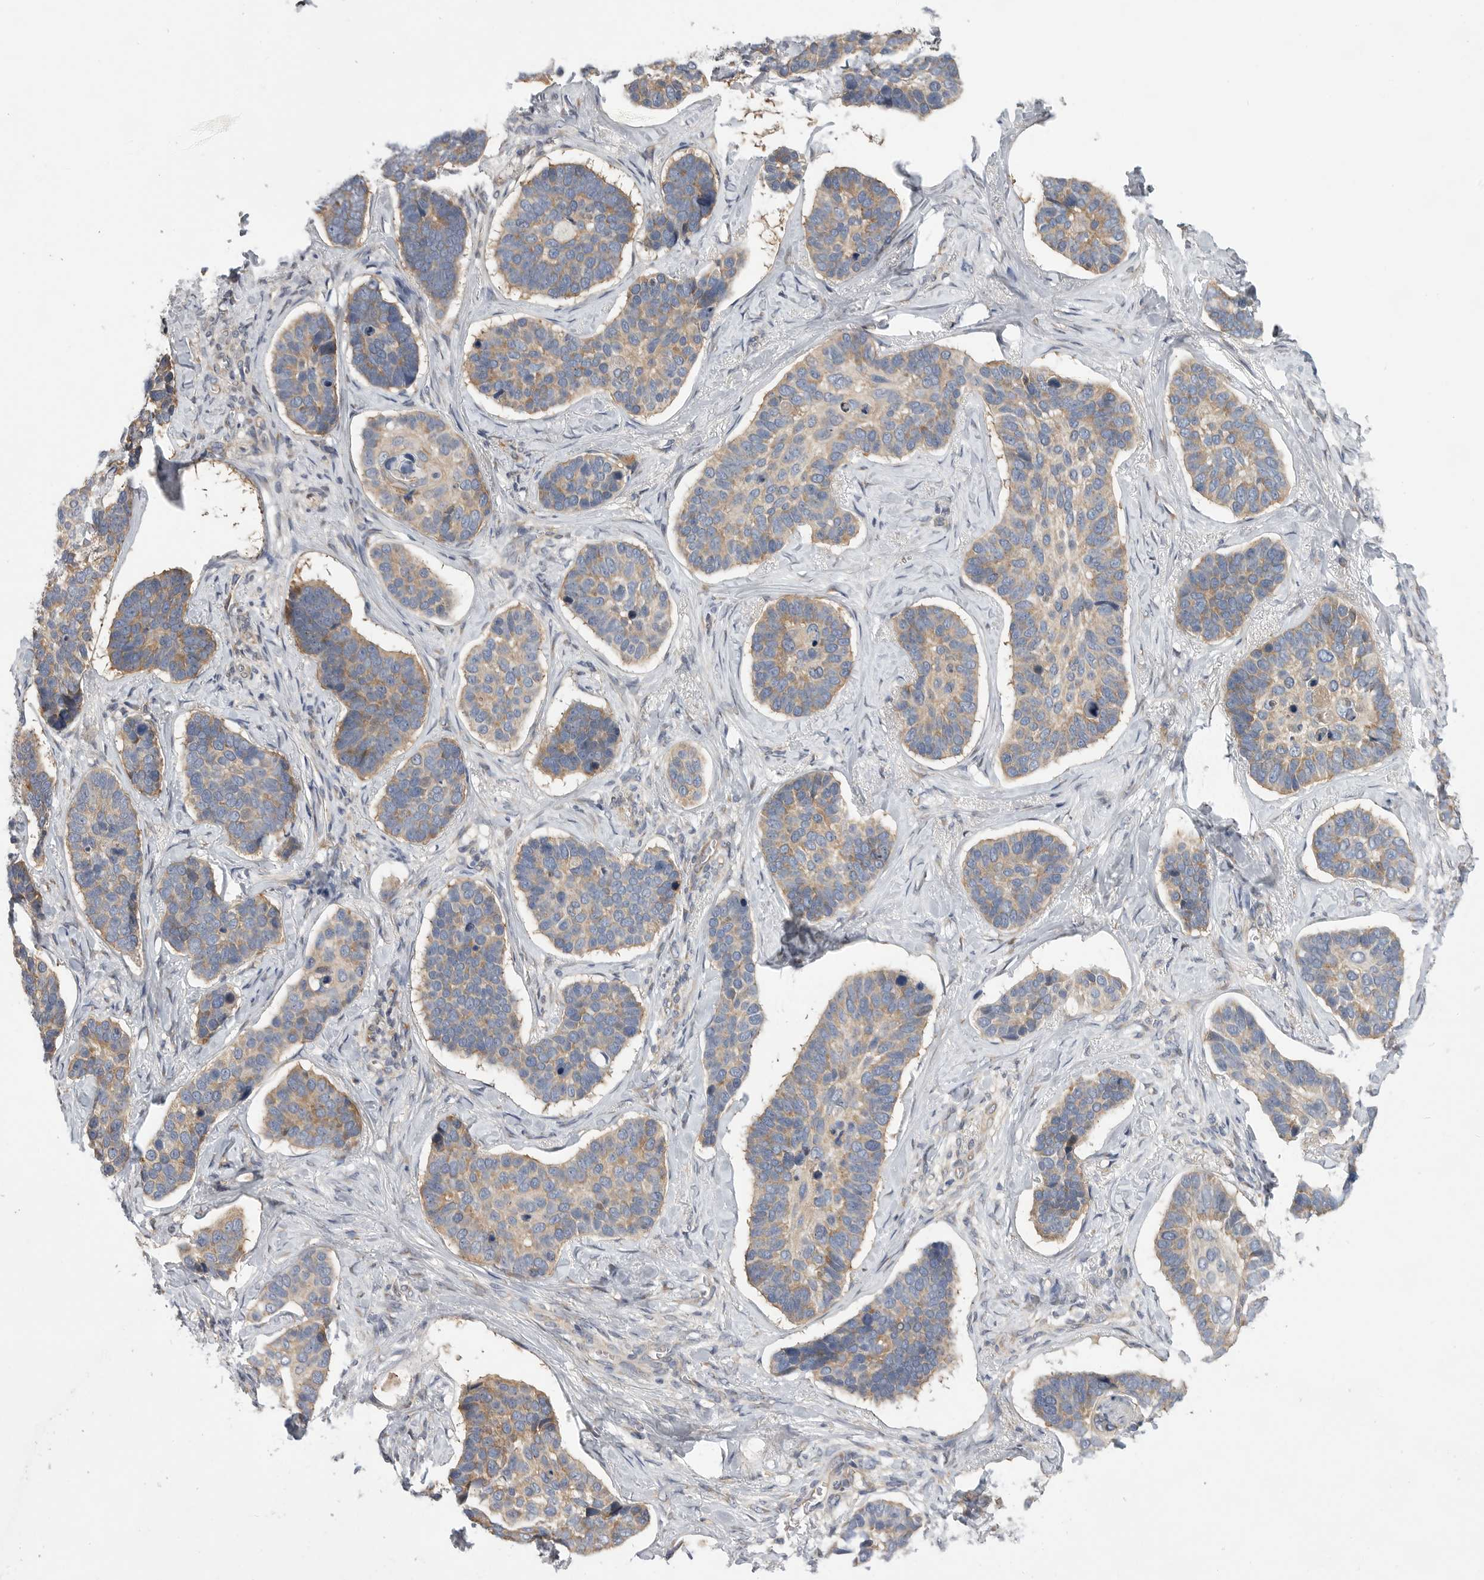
{"staining": {"intensity": "moderate", "quantity": ">75%", "location": "cytoplasmic/membranous"}, "tissue": "skin cancer", "cell_type": "Tumor cells", "image_type": "cancer", "snomed": [{"axis": "morphology", "description": "Basal cell carcinoma"}, {"axis": "topography", "description": "Skin"}], "caption": "Skin cancer stained with a protein marker displays moderate staining in tumor cells.", "gene": "FBXO43", "patient": {"sex": "male", "age": 62}}